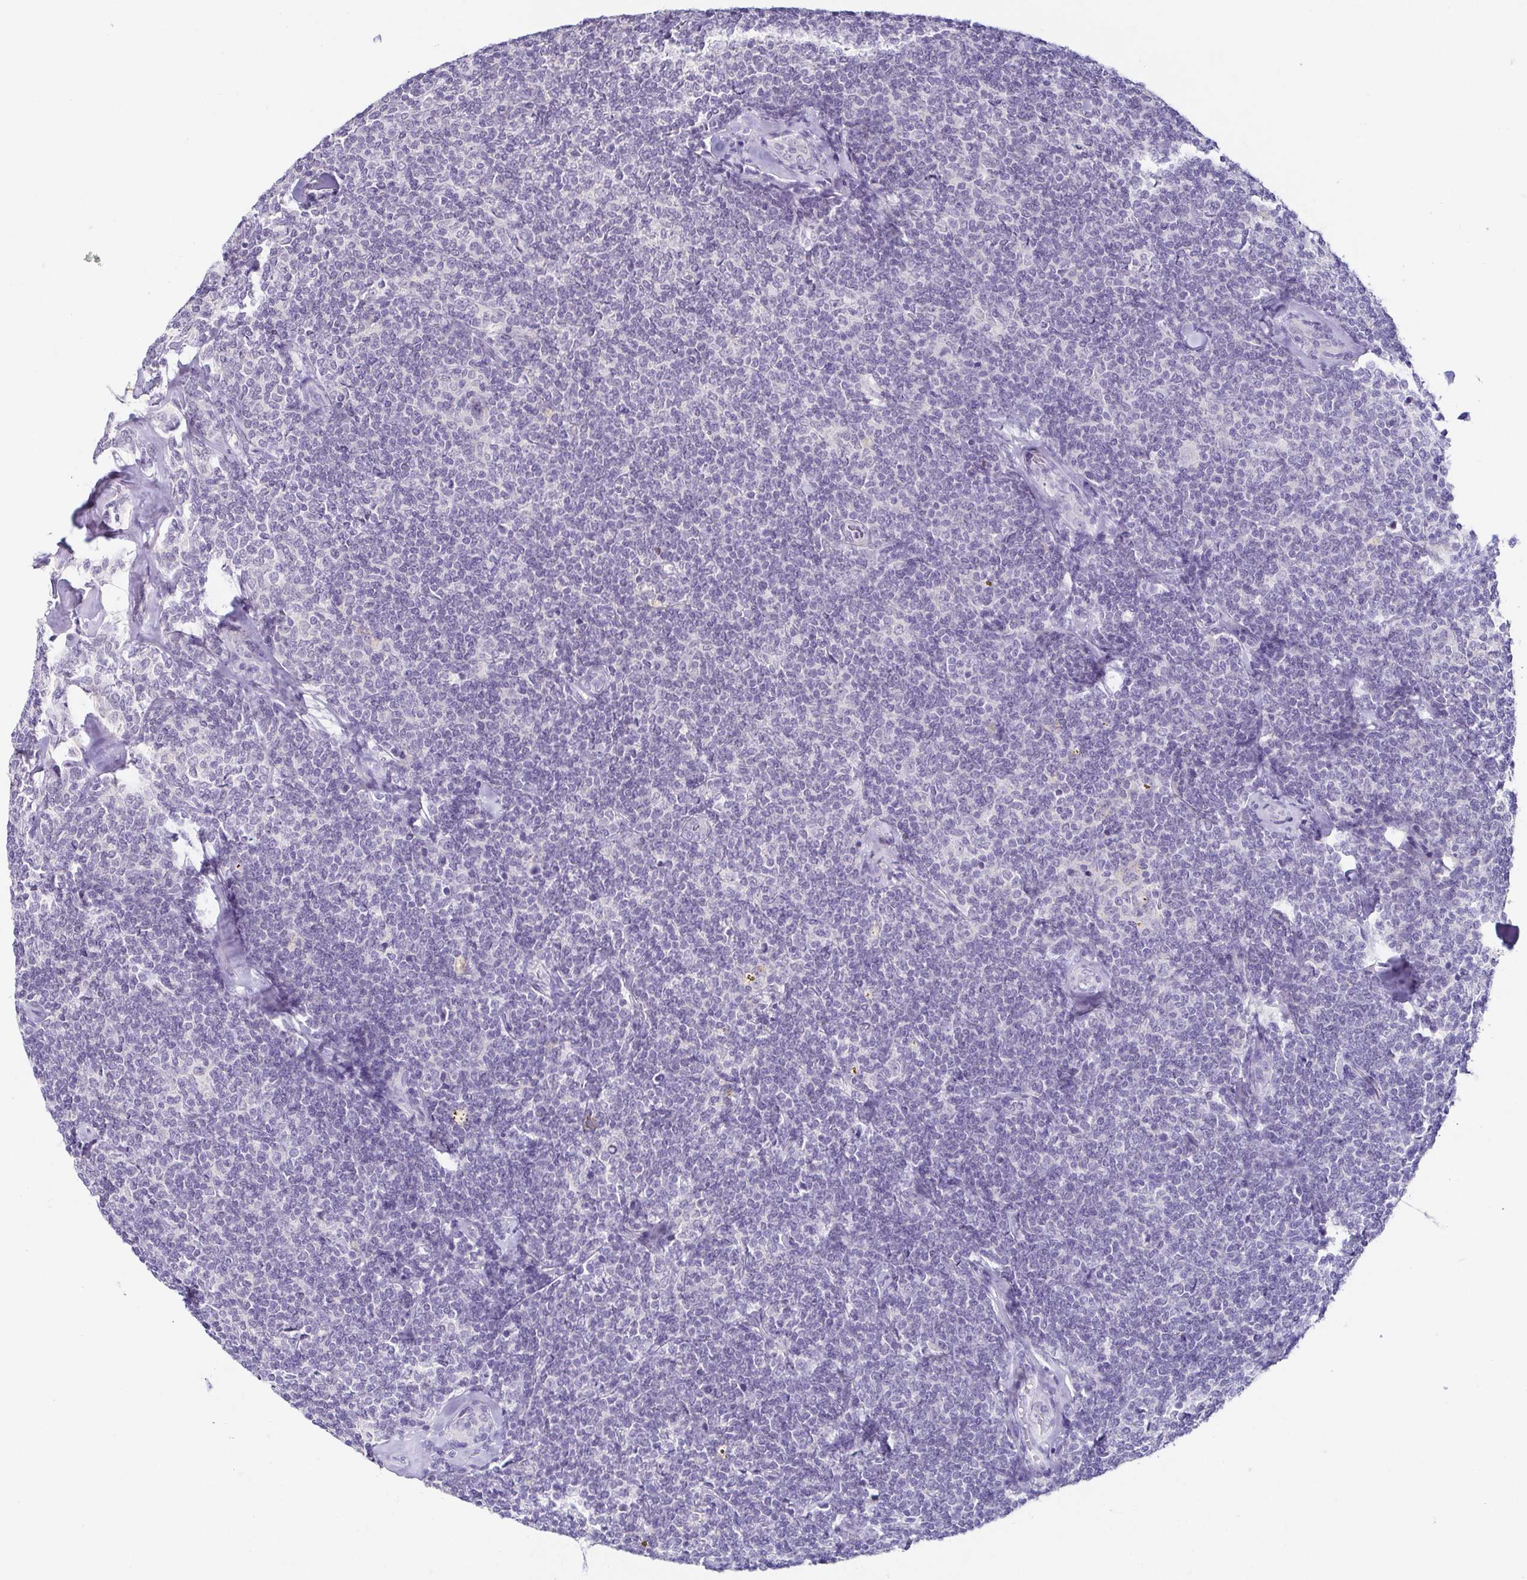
{"staining": {"intensity": "negative", "quantity": "none", "location": "none"}, "tissue": "lymphoma", "cell_type": "Tumor cells", "image_type": "cancer", "snomed": [{"axis": "morphology", "description": "Malignant lymphoma, non-Hodgkin's type, Low grade"}, {"axis": "topography", "description": "Lymph node"}], "caption": "An image of human low-grade malignant lymphoma, non-Hodgkin's type is negative for staining in tumor cells.", "gene": "TP73", "patient": {"sex": "female", "age": 56}}